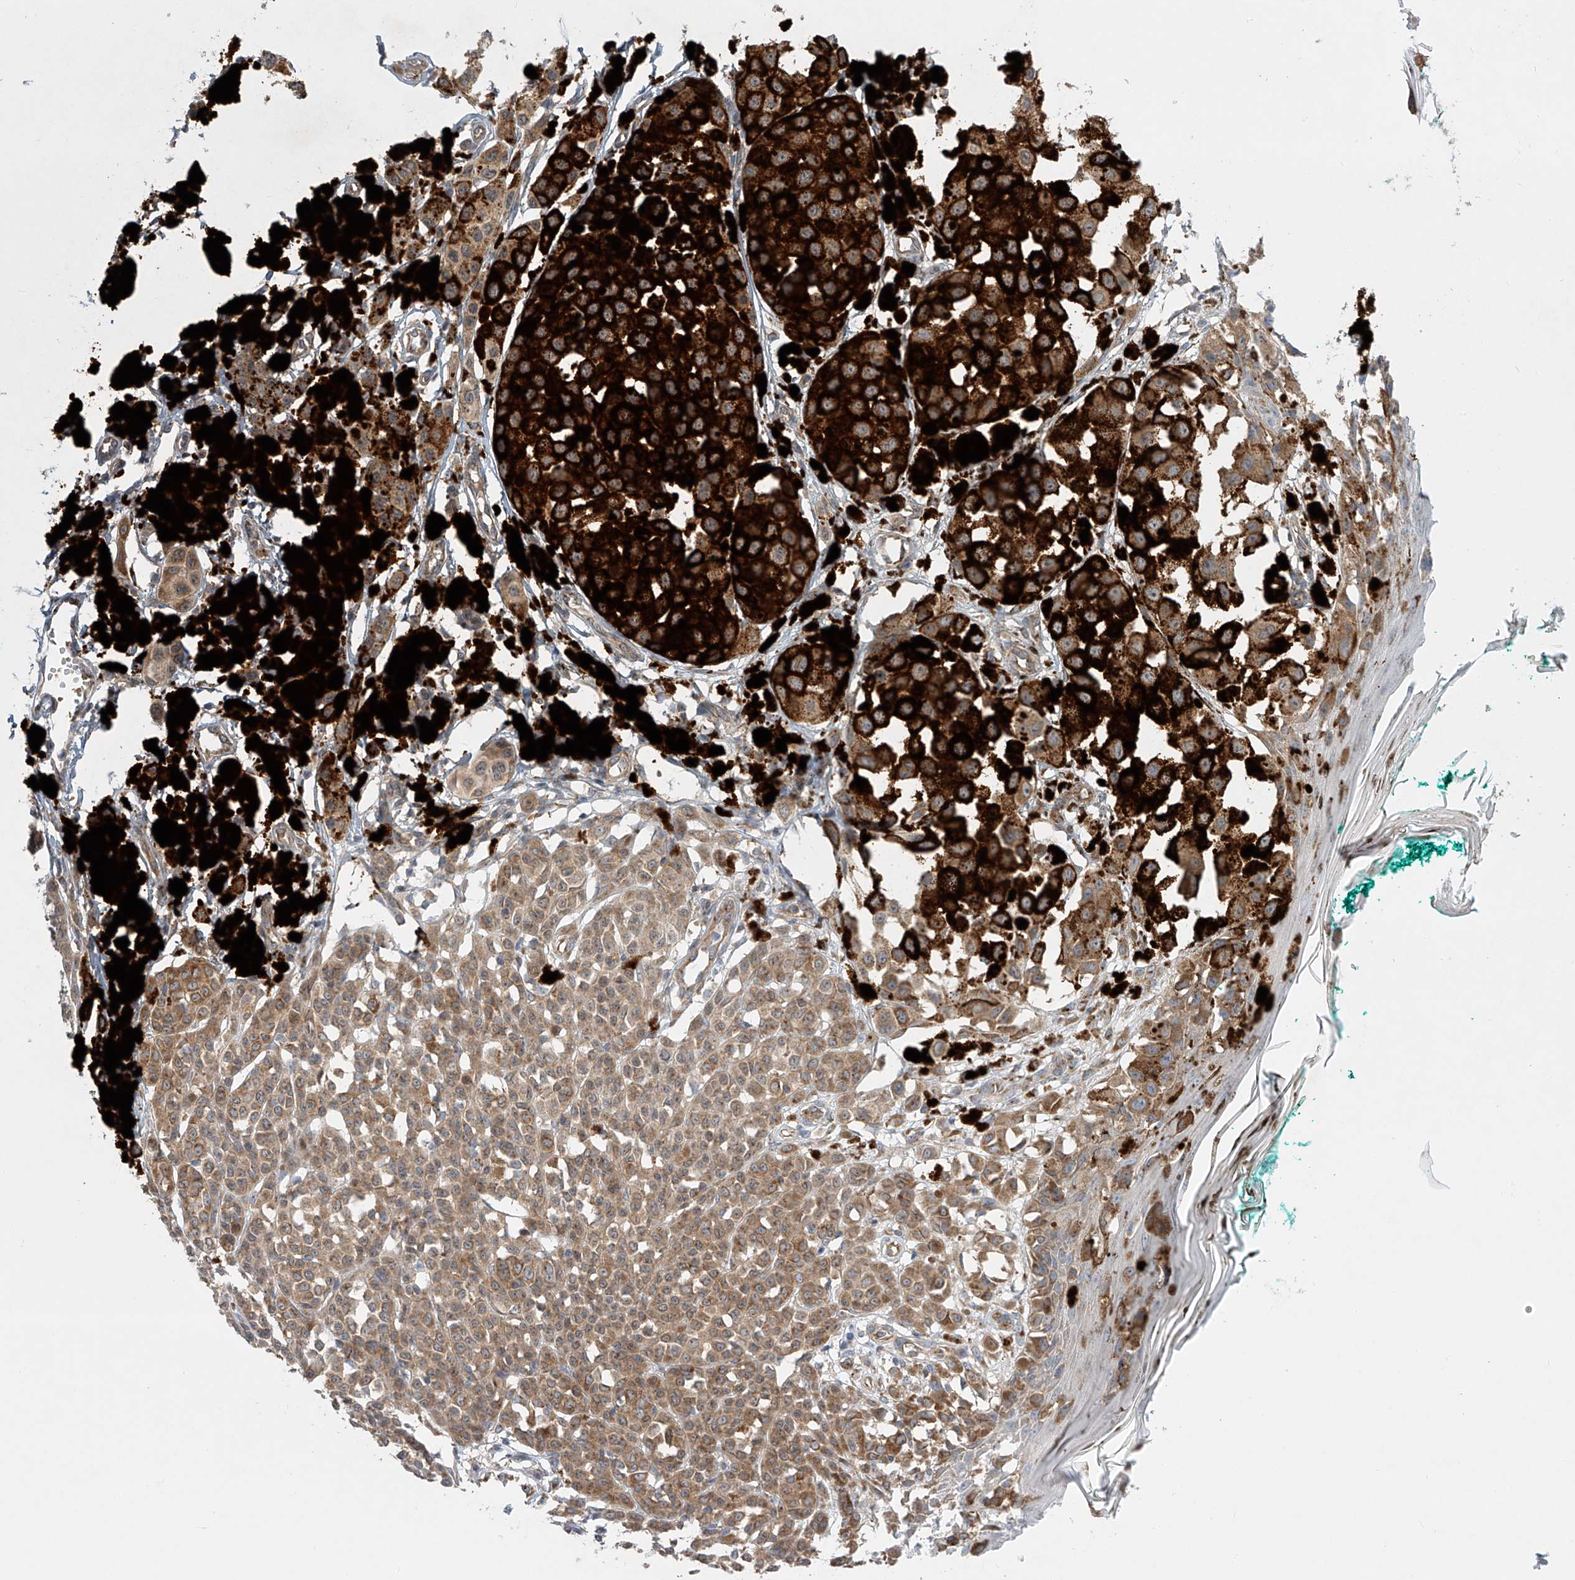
{"staining": {"intensity": "moderate", "quantity": ">75%", "location": "cytoplasmic/membranous"}, "tissue": "melanoma", "cell_type": "Tumor cells", "image_type": "cancer", "snomed": [{"axis": "morphology", "description": "Malignant melanoma, NOS"}, {"axis": "topography", "description": "Skin of leg"}], "caption": "High-magnification brightfield microscopy of melanoma stained with DAB (brown) and counterstained with hematoxylin (blue). tumor cells exhibit moderate cytoplasmic/membranous staining is seen in about>75% of cells.", "gene": "TJAP1", "patient": {"sex": "female", "age": 72}}